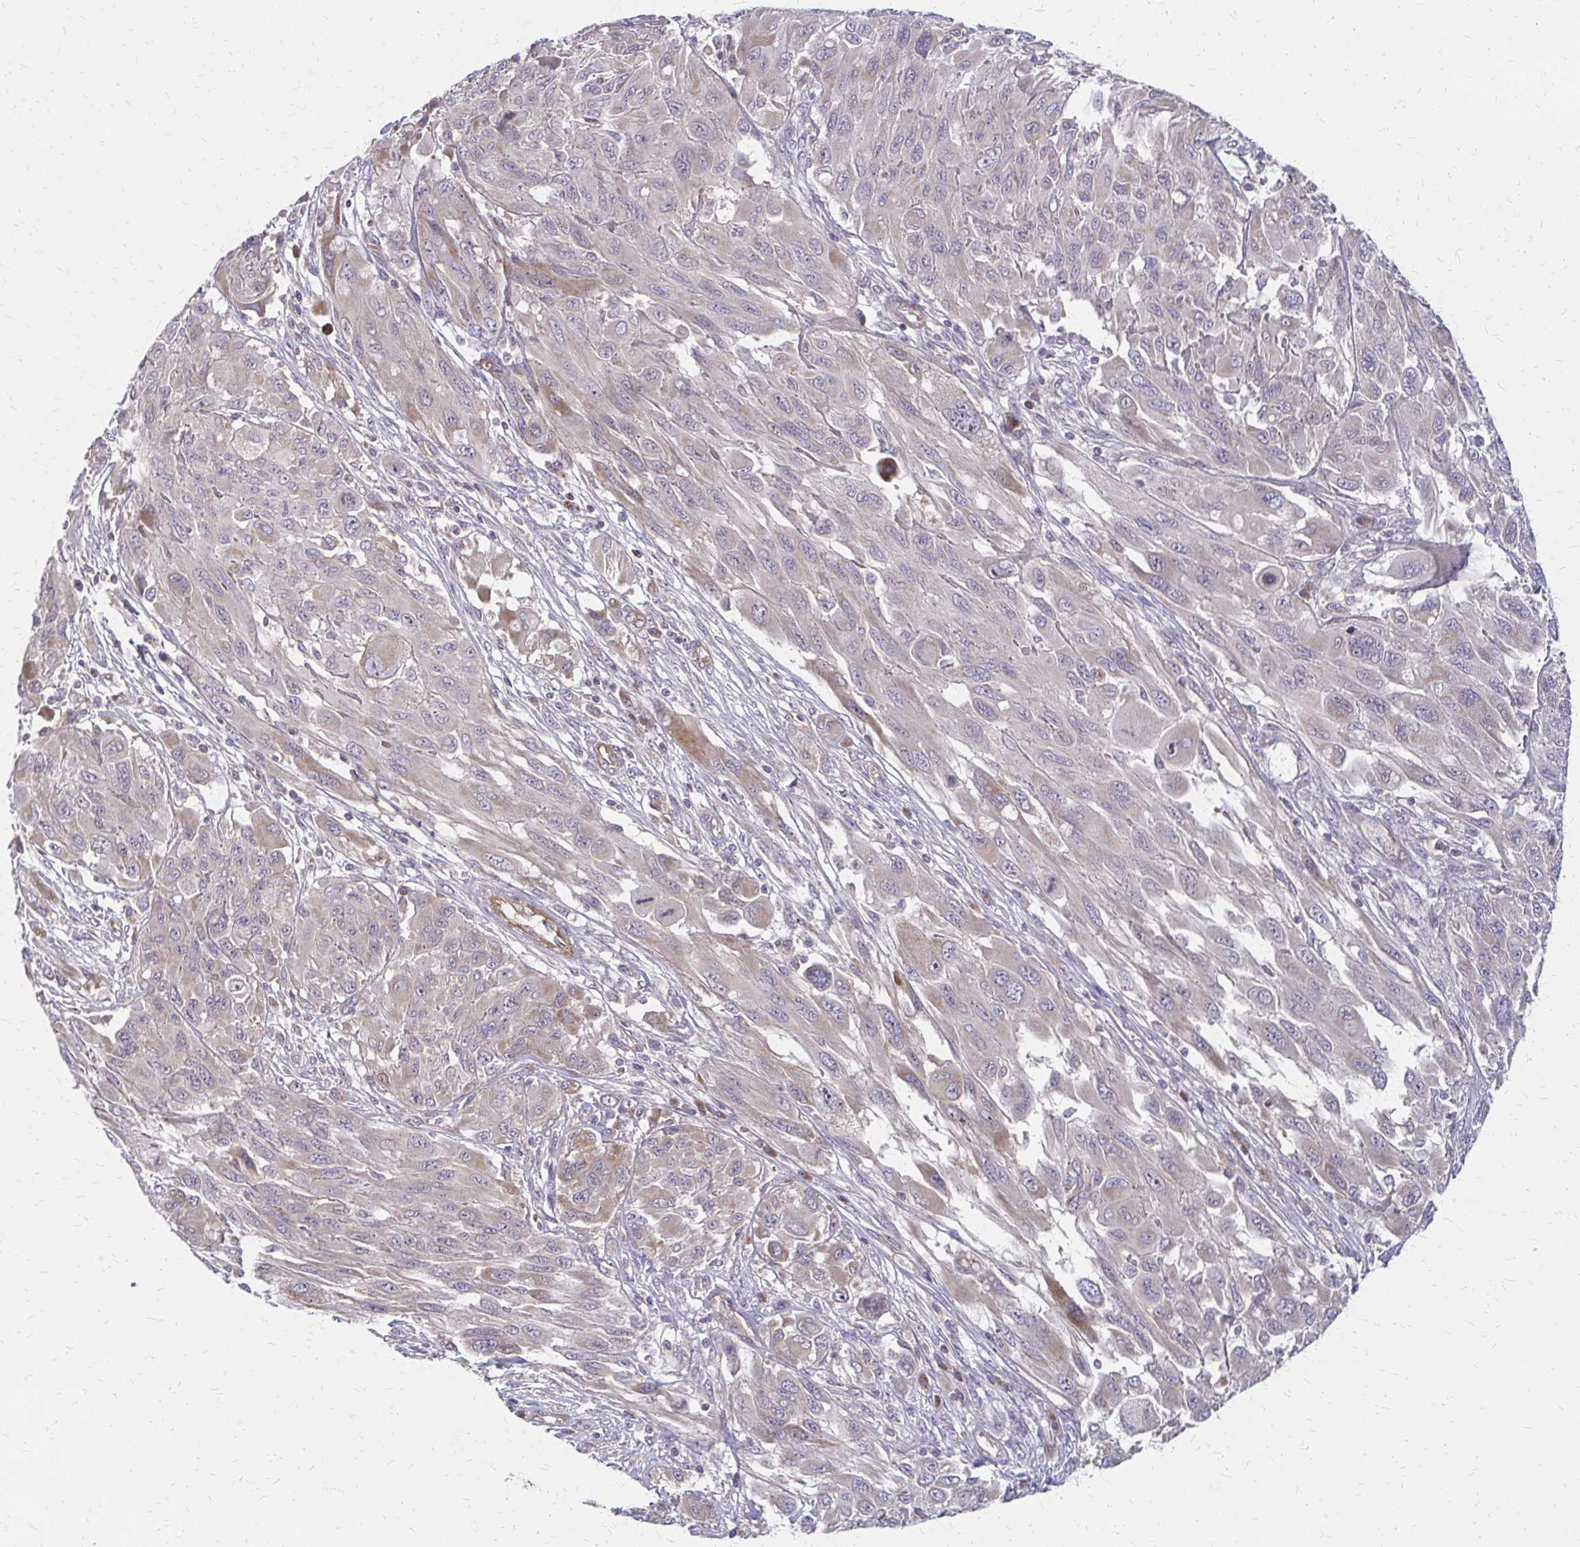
{"staining": {"intensity": "negative", "quantity": "none", "location": "none"}, "tissue": "melanoma", "cell_type": "Tumor cells", "image_type": "cancer", "snomed": [{"axis": "morphology", "description": "Malignant melanoma, NOS"}, {"axis": "topography", "description": "Skin"}], "caption": "This is an immunohistochemistry micrograph of malignant melanoma. There is no expression in tumor cells.", "gene": "ZNF383", "patient": {"sex": "female", "age": 91}}